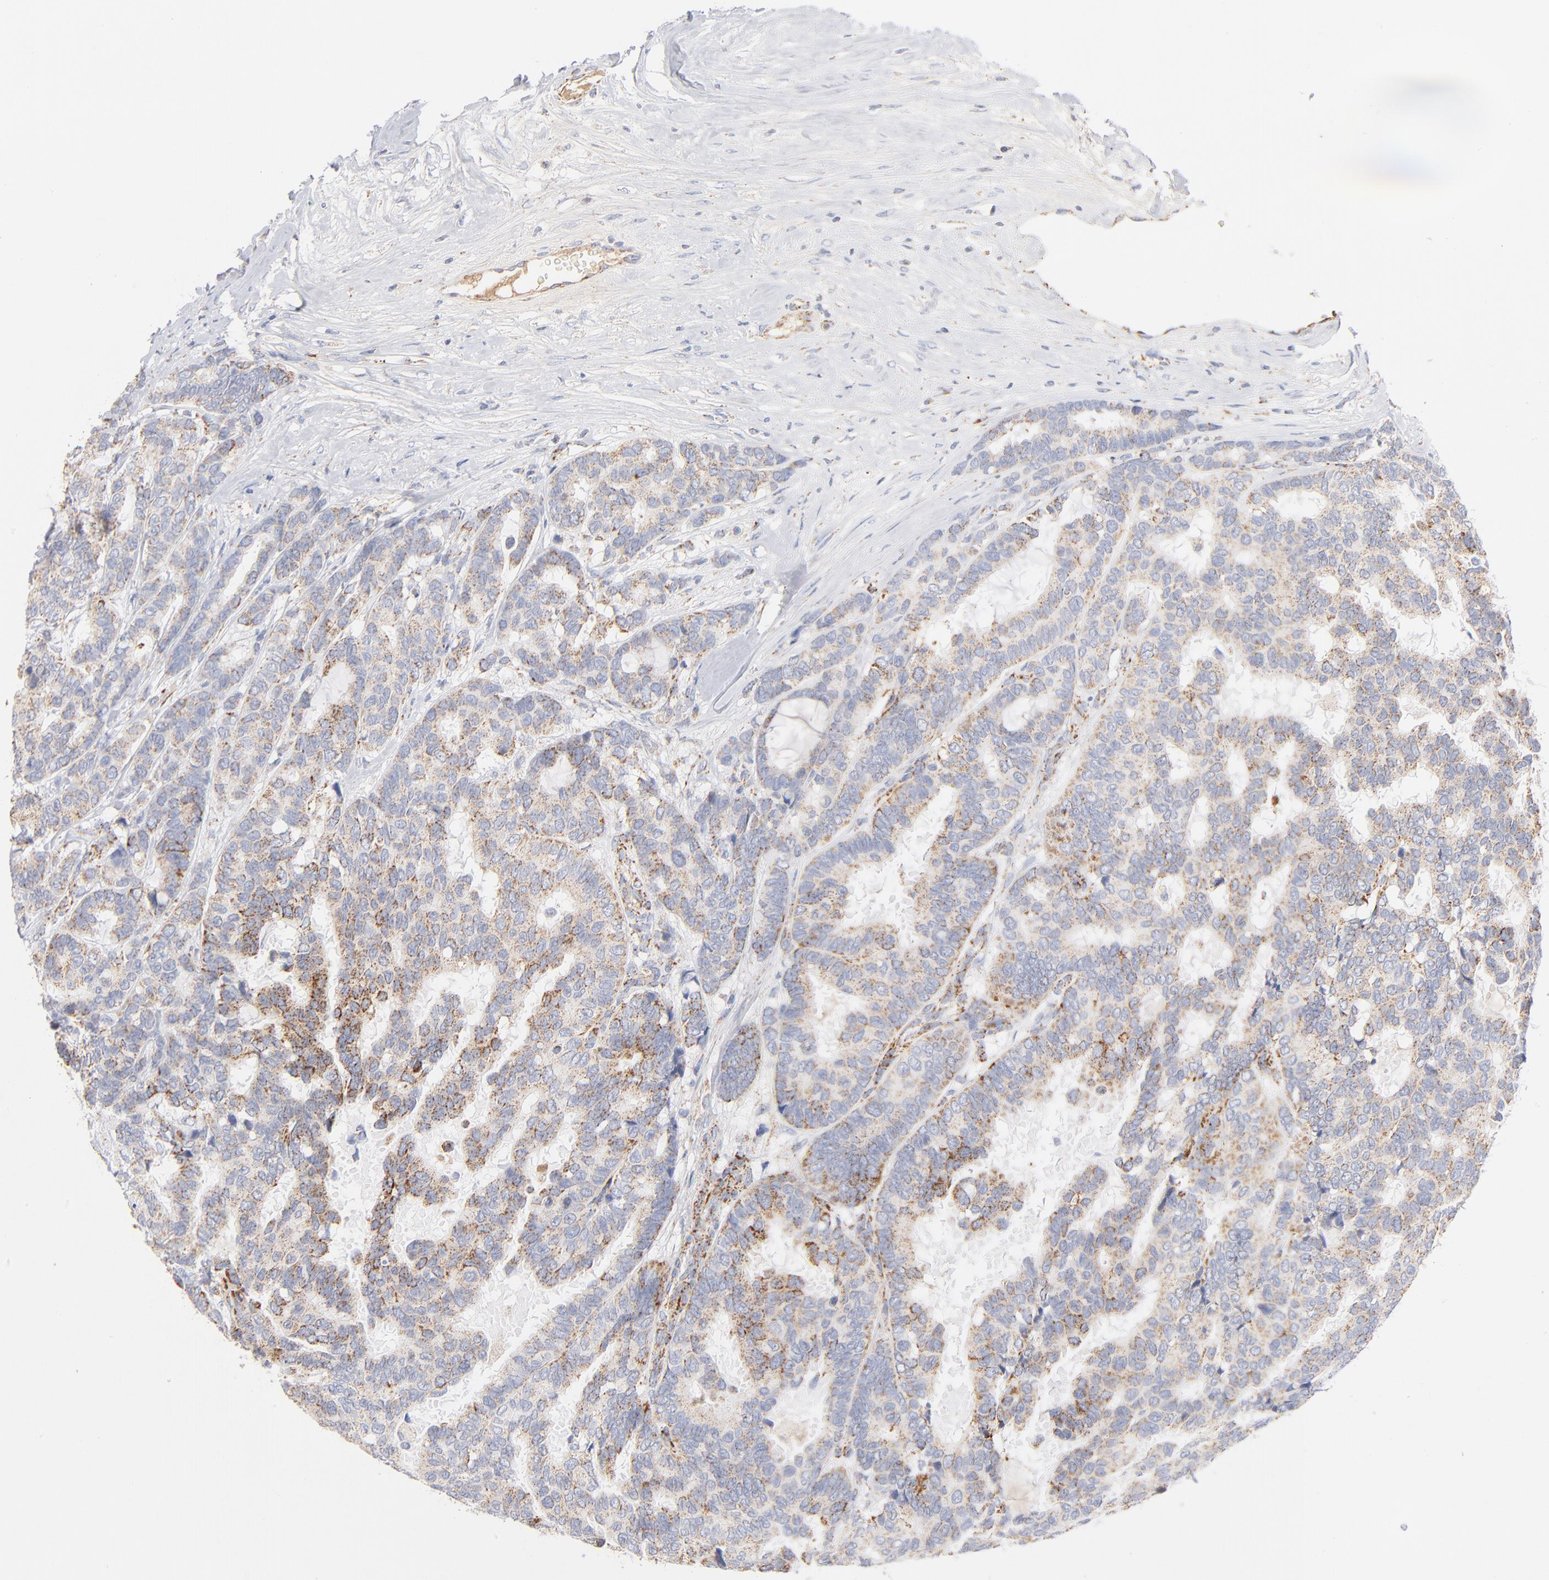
{"staining": {"intensity": "weak", "quantity": ">75%", "location": "cytoplasmic/membranous"}, "tissue": "breast cancer", "cell_type": "Tumor cells", "image_type": "cancer", "snomed": [{"axis": "morphology", "description": "Duct carcinoma"}, {"axis": "topography", "description": "Breast"}], "caption": "This is an image of IHC staining of breast cancer (intraductal carcinoma), which shows weak staining in the cytoplasmic/membranous of tumor cells.", "gene": "DLAT", "patient": {"sex": "female", "age": 87}}